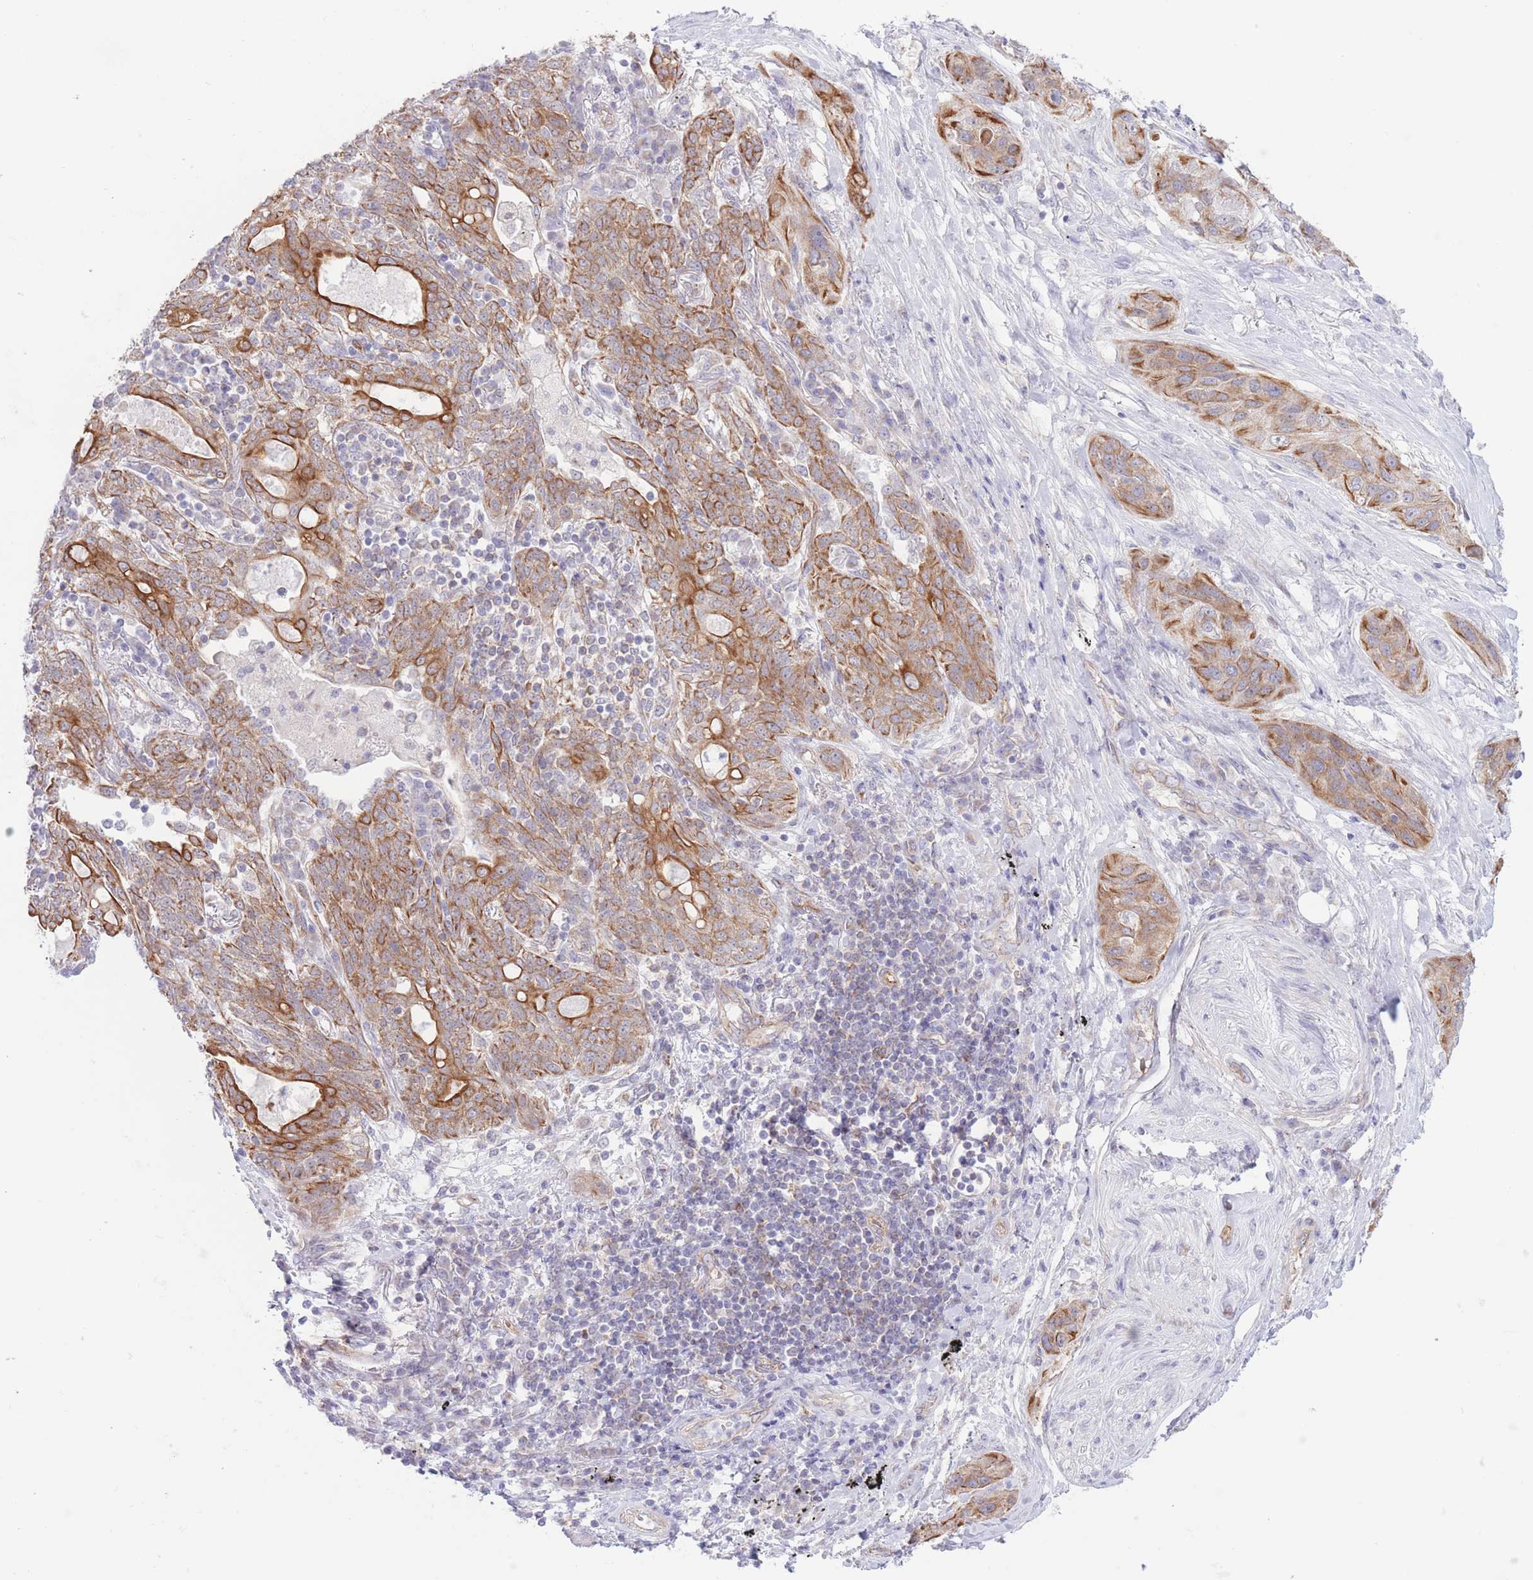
{"staining": {"intensity": "moderate", "quantity": ">75%", "location": "cytoplasmic/membranous"}, "tissue": "lung cancer", "cell_type": "Tumor cells", "image_type": "cancer", "snomed": [{"axis": "morphology", "description": "Squamous cell carcinoma, NOS"}, {"axis": "topography", "description": "Lung"}], "caption": "Immunohistochemistry (IHC) photomicrograph of lung cancer (squamous cell carcinoma) stained for a protein (brown), which displays medium levels of moderate cytoplasmic/membranous positivity in about >75% of tumor cells.", "gene": "MRPS31", "patient": {"sex": "female", "age": 70}}